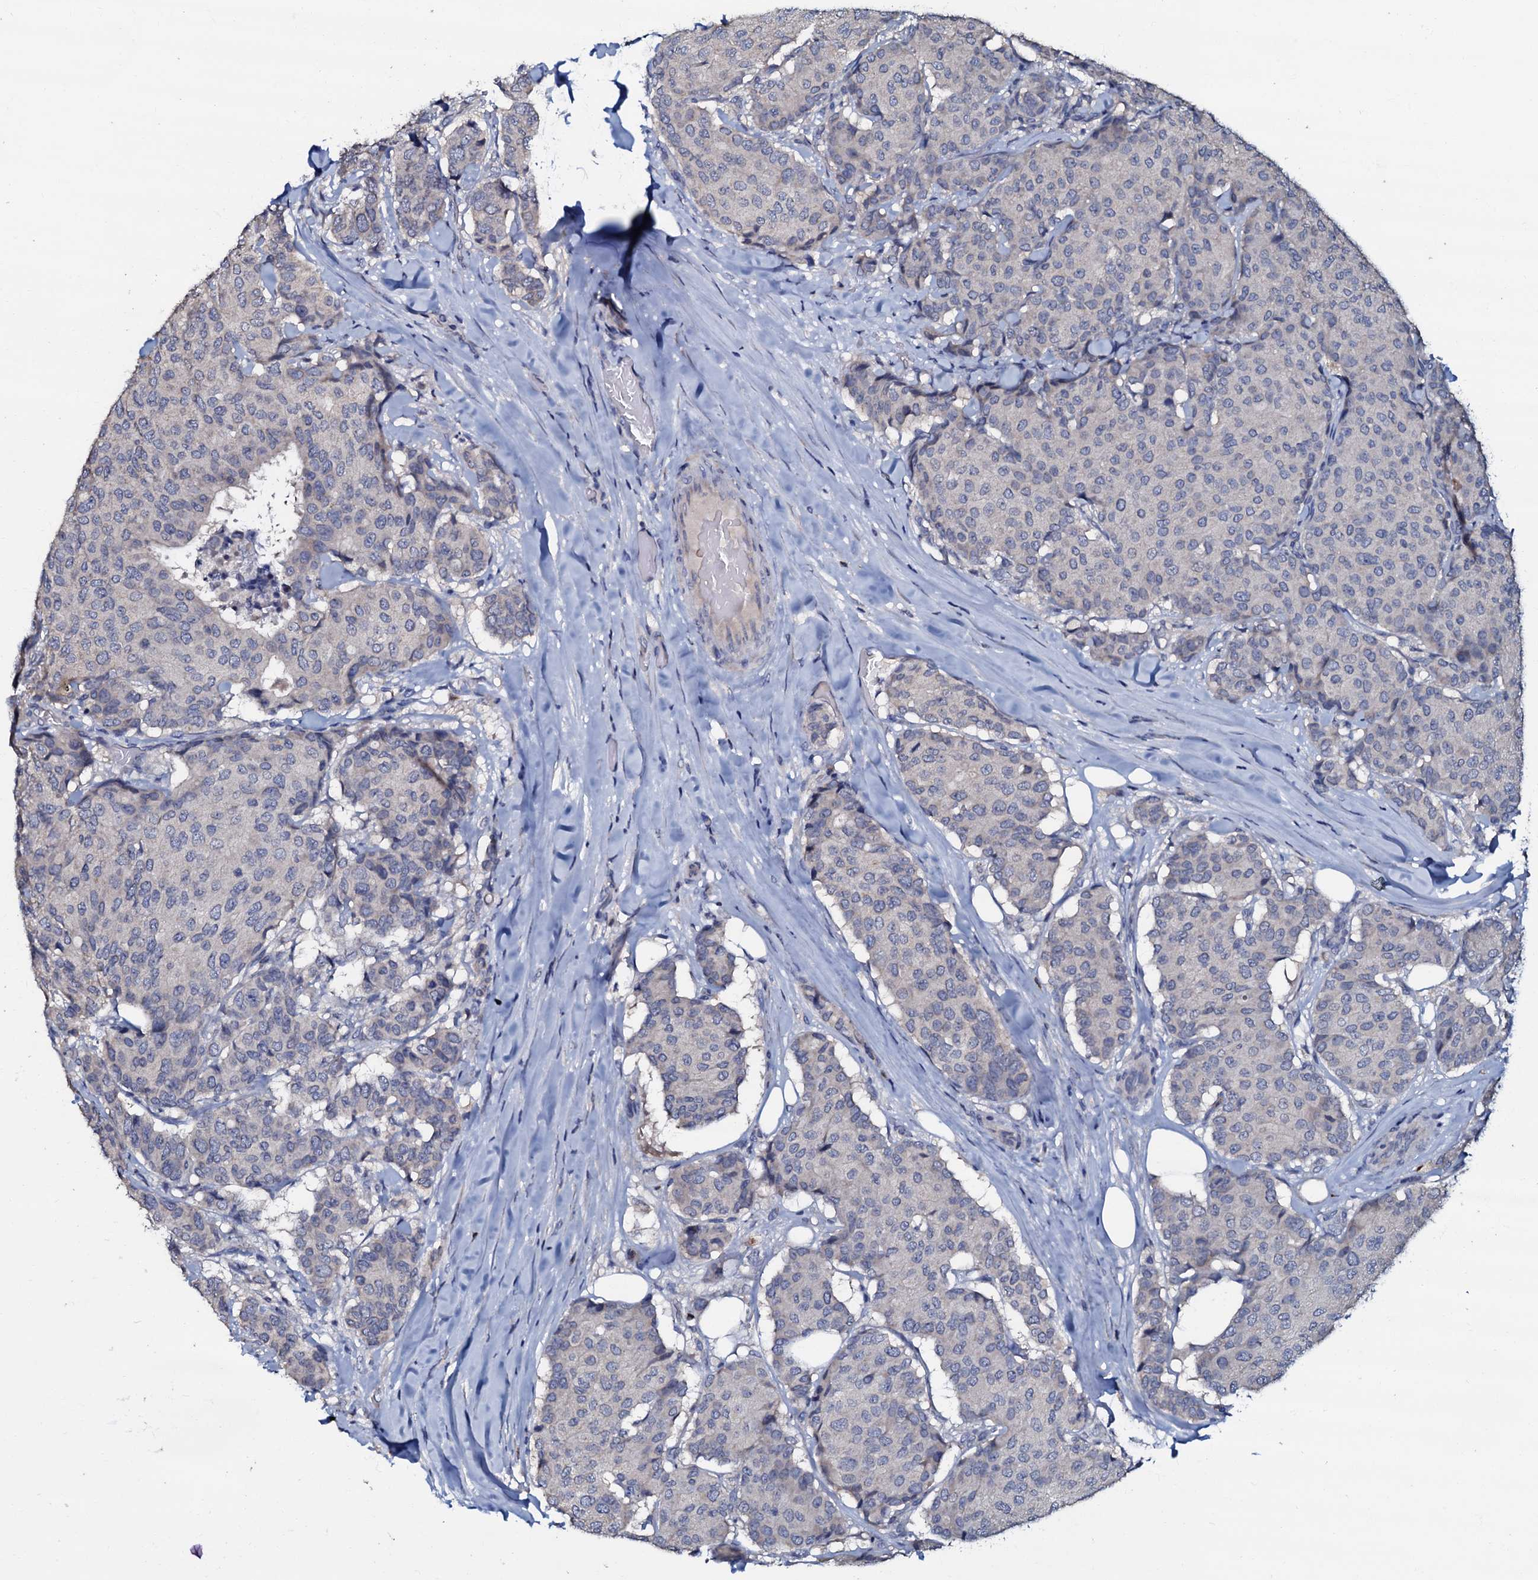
{"staining": {"intensity": "negative", "quantity": "none", "location": "none"}, "tissue": "breast cancer", "cell_type": "Tumor cells", "image_type": "cancer", "snomed": [{"axis": "morphology", "description": "Duct carcinoma"}, {"axis": "topography", "description": "Breast"}], "caption": "Breast cancer was stained to show a protein in brown. There is no significant expression in tumor cells.", "gene": "CPNE2", "patient": {"sex": "female", "age": 75}}